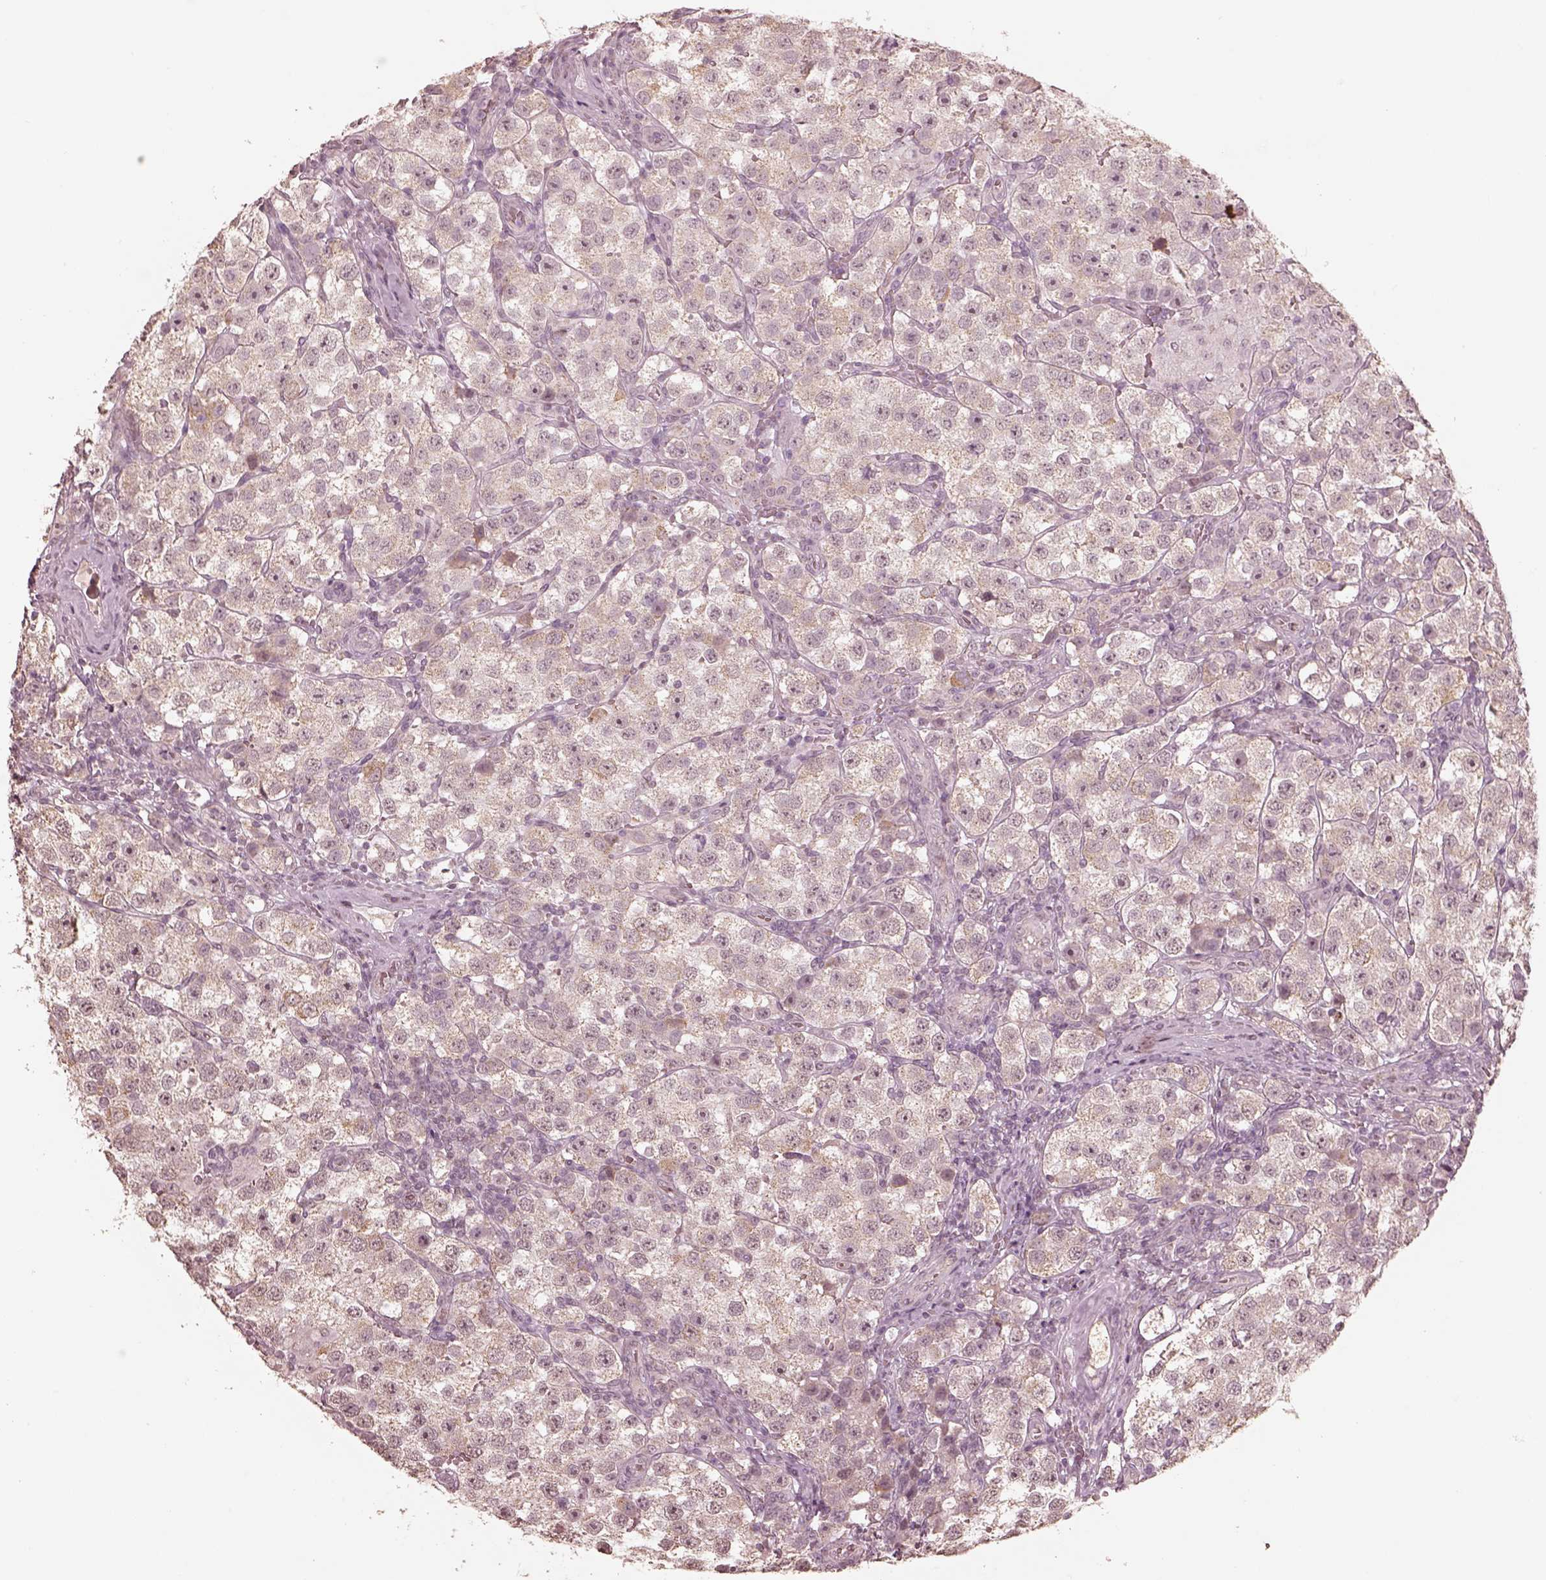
{"staining": {"intensity": "weak", "quantity": "<25%", "location": "cytoplasmic/membranous"}, "tissue": "testis cancer", "cell_type": "Tumor cells", "image_type": "cancer", "snomed": [{"axis": "morphology", "description": "Seminoma, NOS"}, {"axis": "topography", "description": "Testis"}], "caption": "Photomicrograph shows no protein positivity in tumor cells of testis cancer (seminoma) tissue.", "gene": "SLC7A4", "patient": {"sex": "male", "age": 37}}